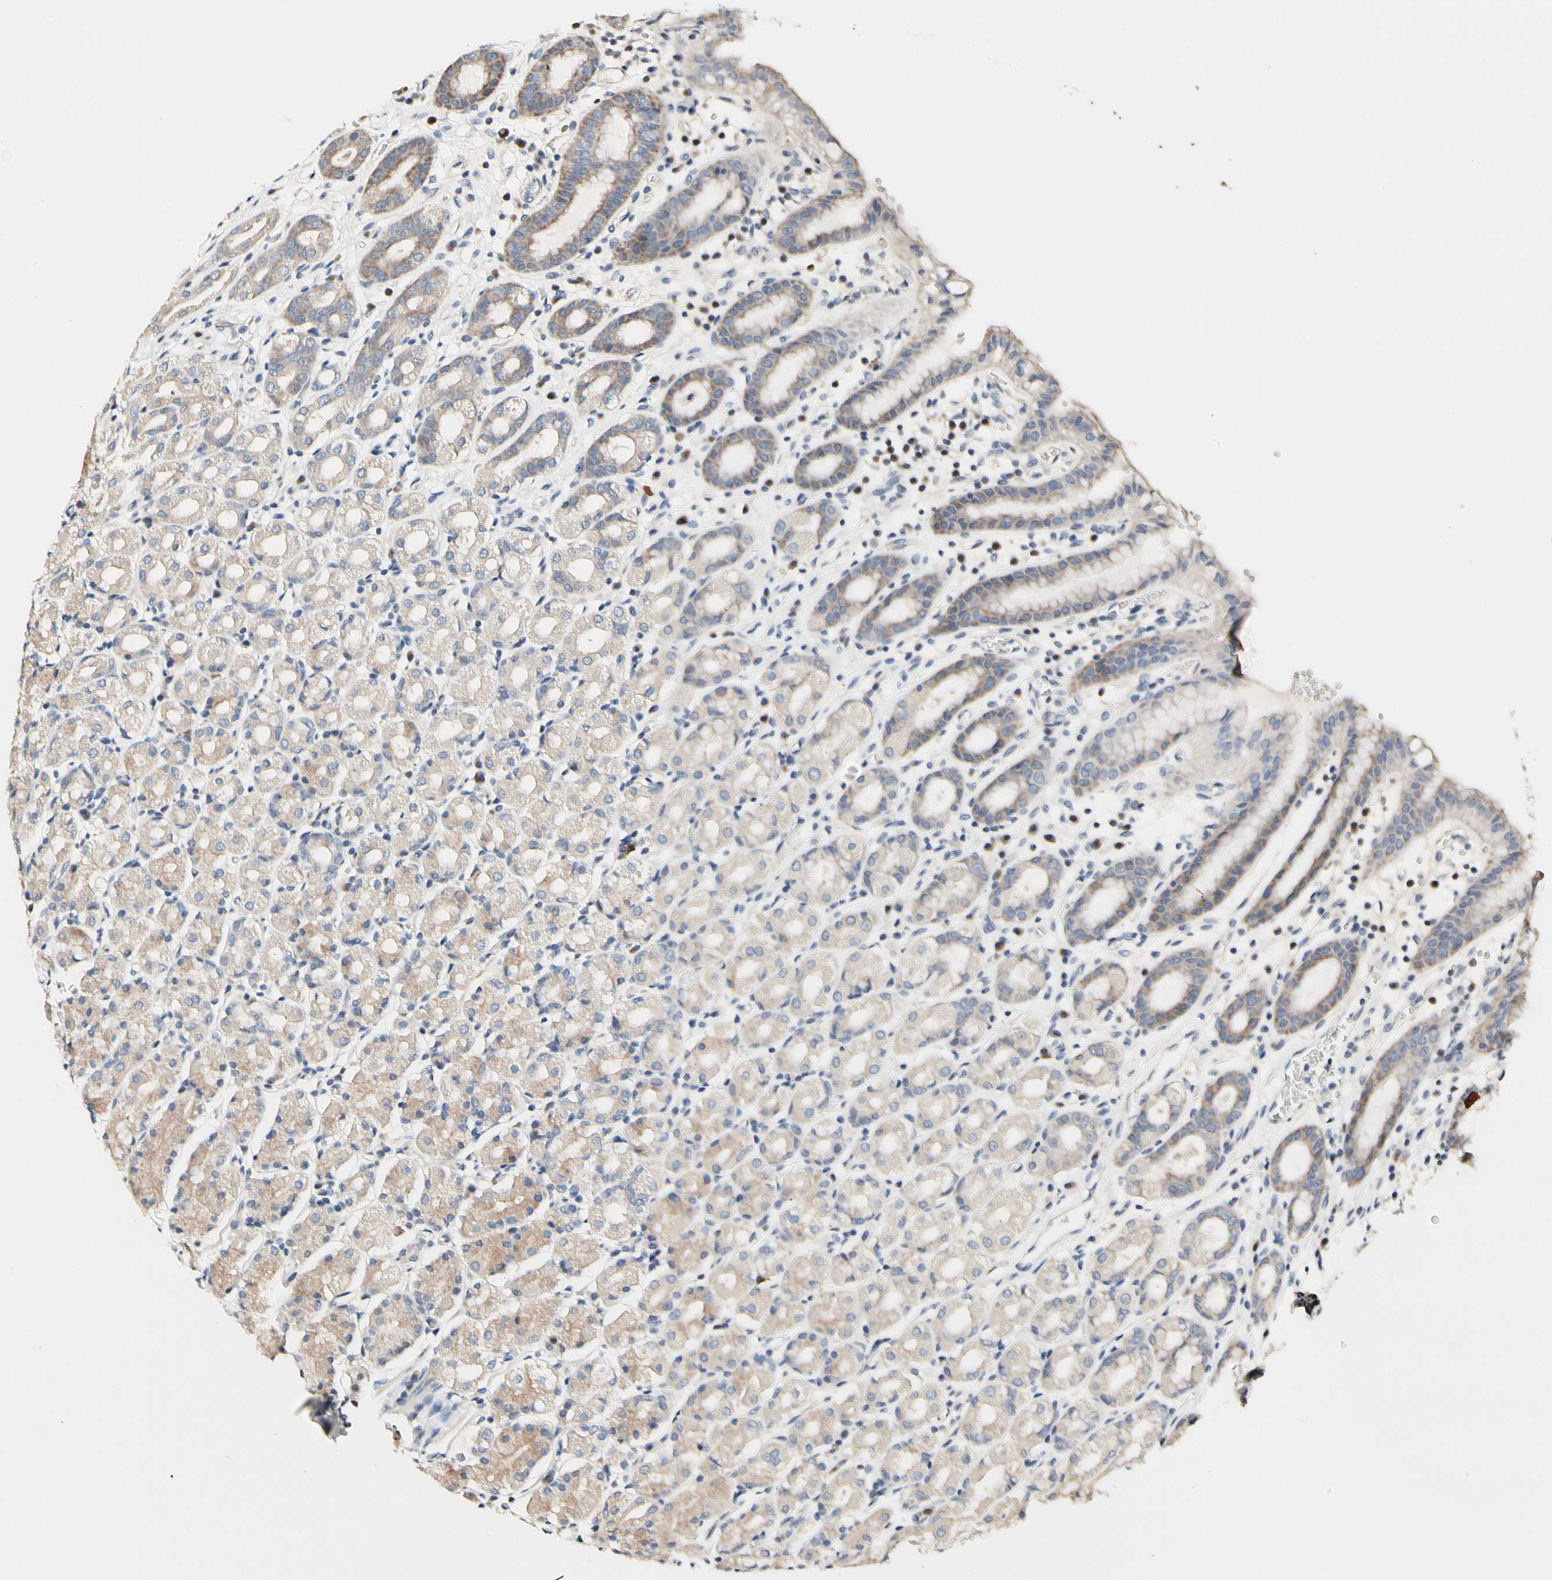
{"staining": {"intensity": "weak", "quantity": ">75%", "location": "cytoplasmic/membranous"}, "tissue": "stomach", "cell_type": "Glandular cells", "image_type": "normal", "snomed": [{"axis": "morphology", "description": "Normal tissue, NOS"}, {"axis": "topography", "description": "Stomach, upper"}], "caption": "Protein expression analysis of benign human stomach reveals weak cytoplasmic/membranous positivity in about >75% of glandular cells. The staining was performed using DAB, with brown indicating positive protein expression. Nuclei are stained blue with hematoxylin.", "gene": "SOX30", "patient": {"sex": "male", "age": 68}}